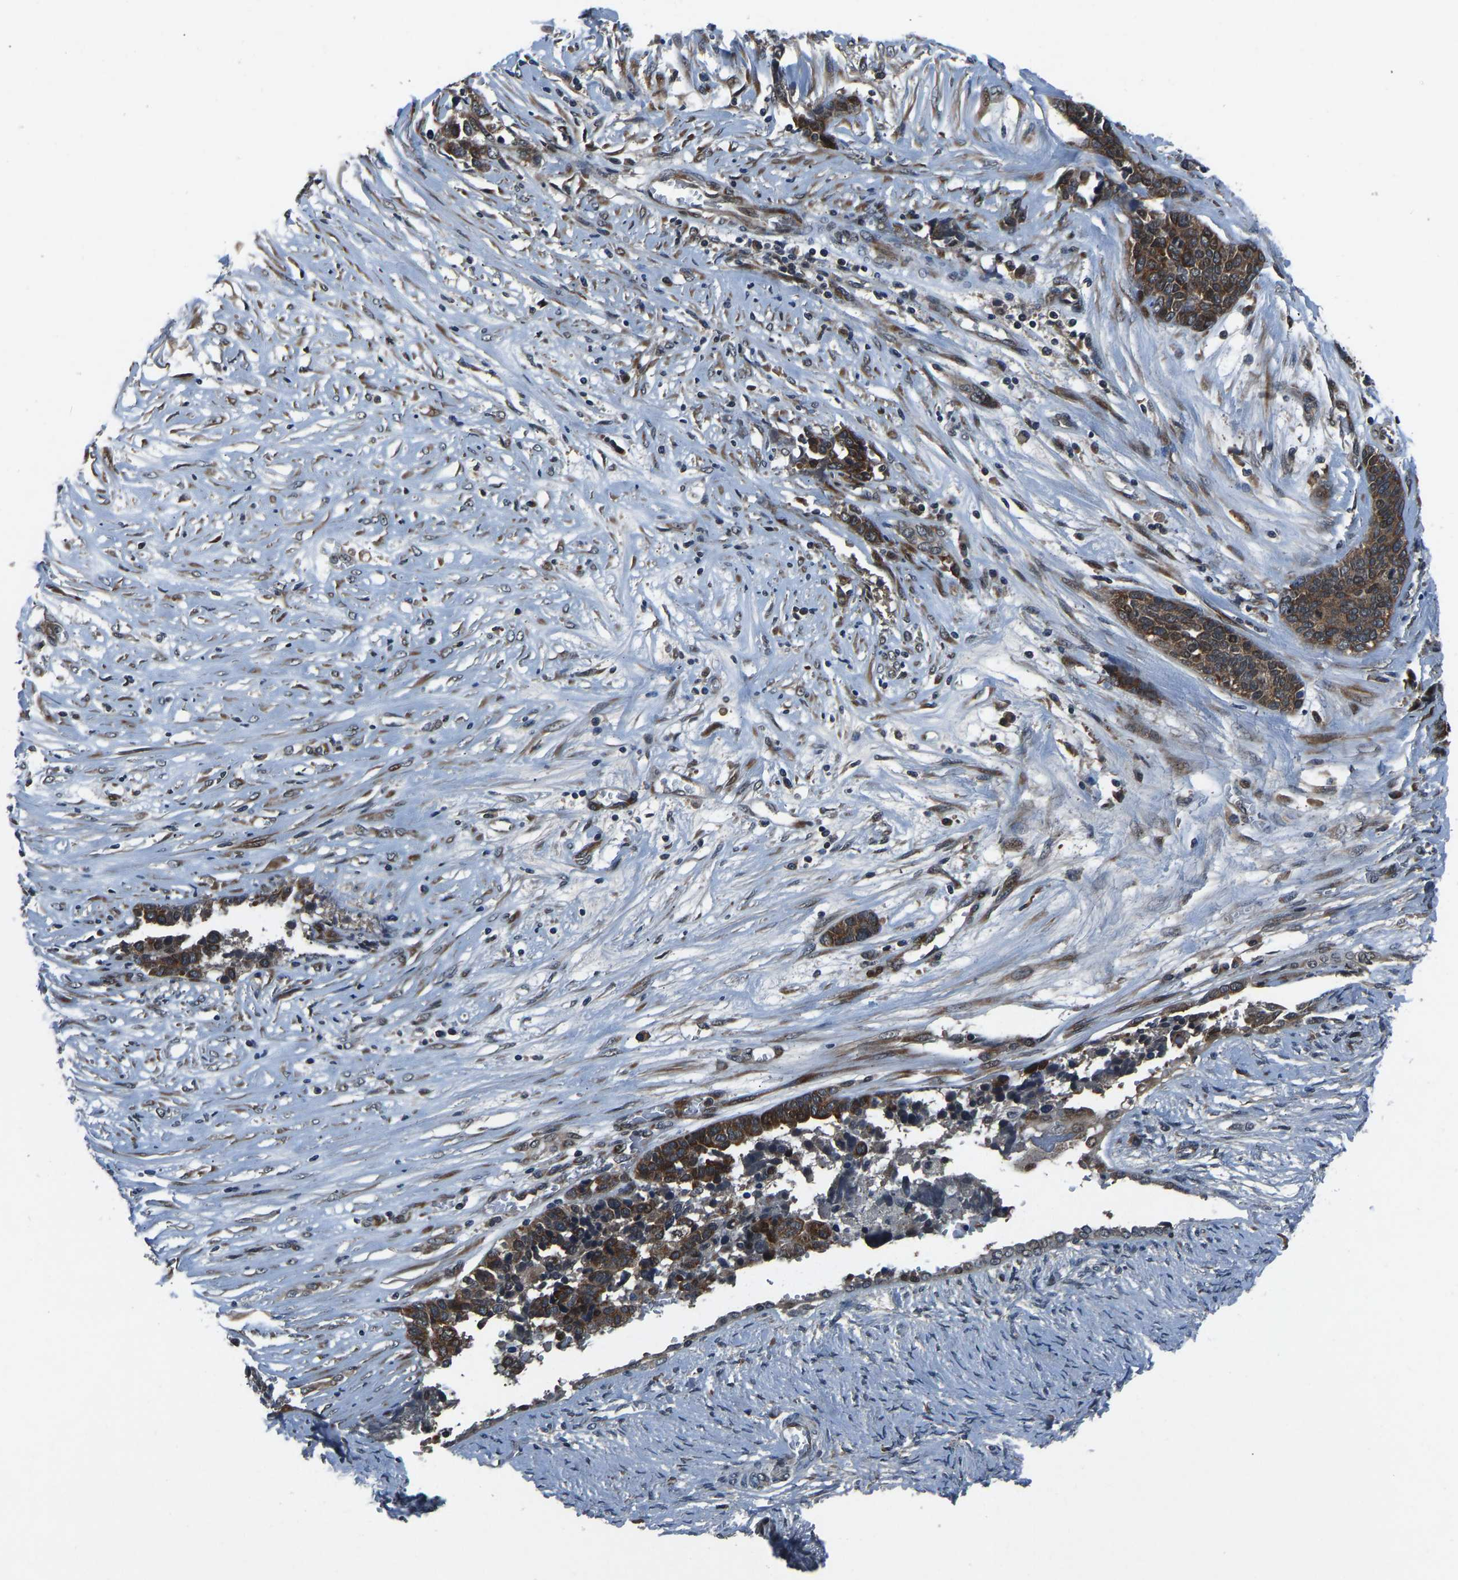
{"staining": {"intensity": "moderate", "quantity": ">75%", "location": "cytoplasmic/membranous"}, "tissue": "ovarian cancer", "cell_type": "Tumor cells", "image_type": "cancer", "snomed": [{"axis": "morphology", "description": "Cystadenocarcinoma, serous, NOS"}, {"axis": "topography", "description": "Ovary"}], "caption": "Tumor cells display medium levels of moderate cytoplasmic/membranous staining in approximately >75% of cells in serous cystadenocarcinoma (ovarian). (Stains: DAB (3,3'-diaminobenzidine) in brown, nuclei in blue, Microscopy: brightfield microscopy at high magnification).", "gene": "RLIM", "patient": {"sex": "female", "age": 44}}